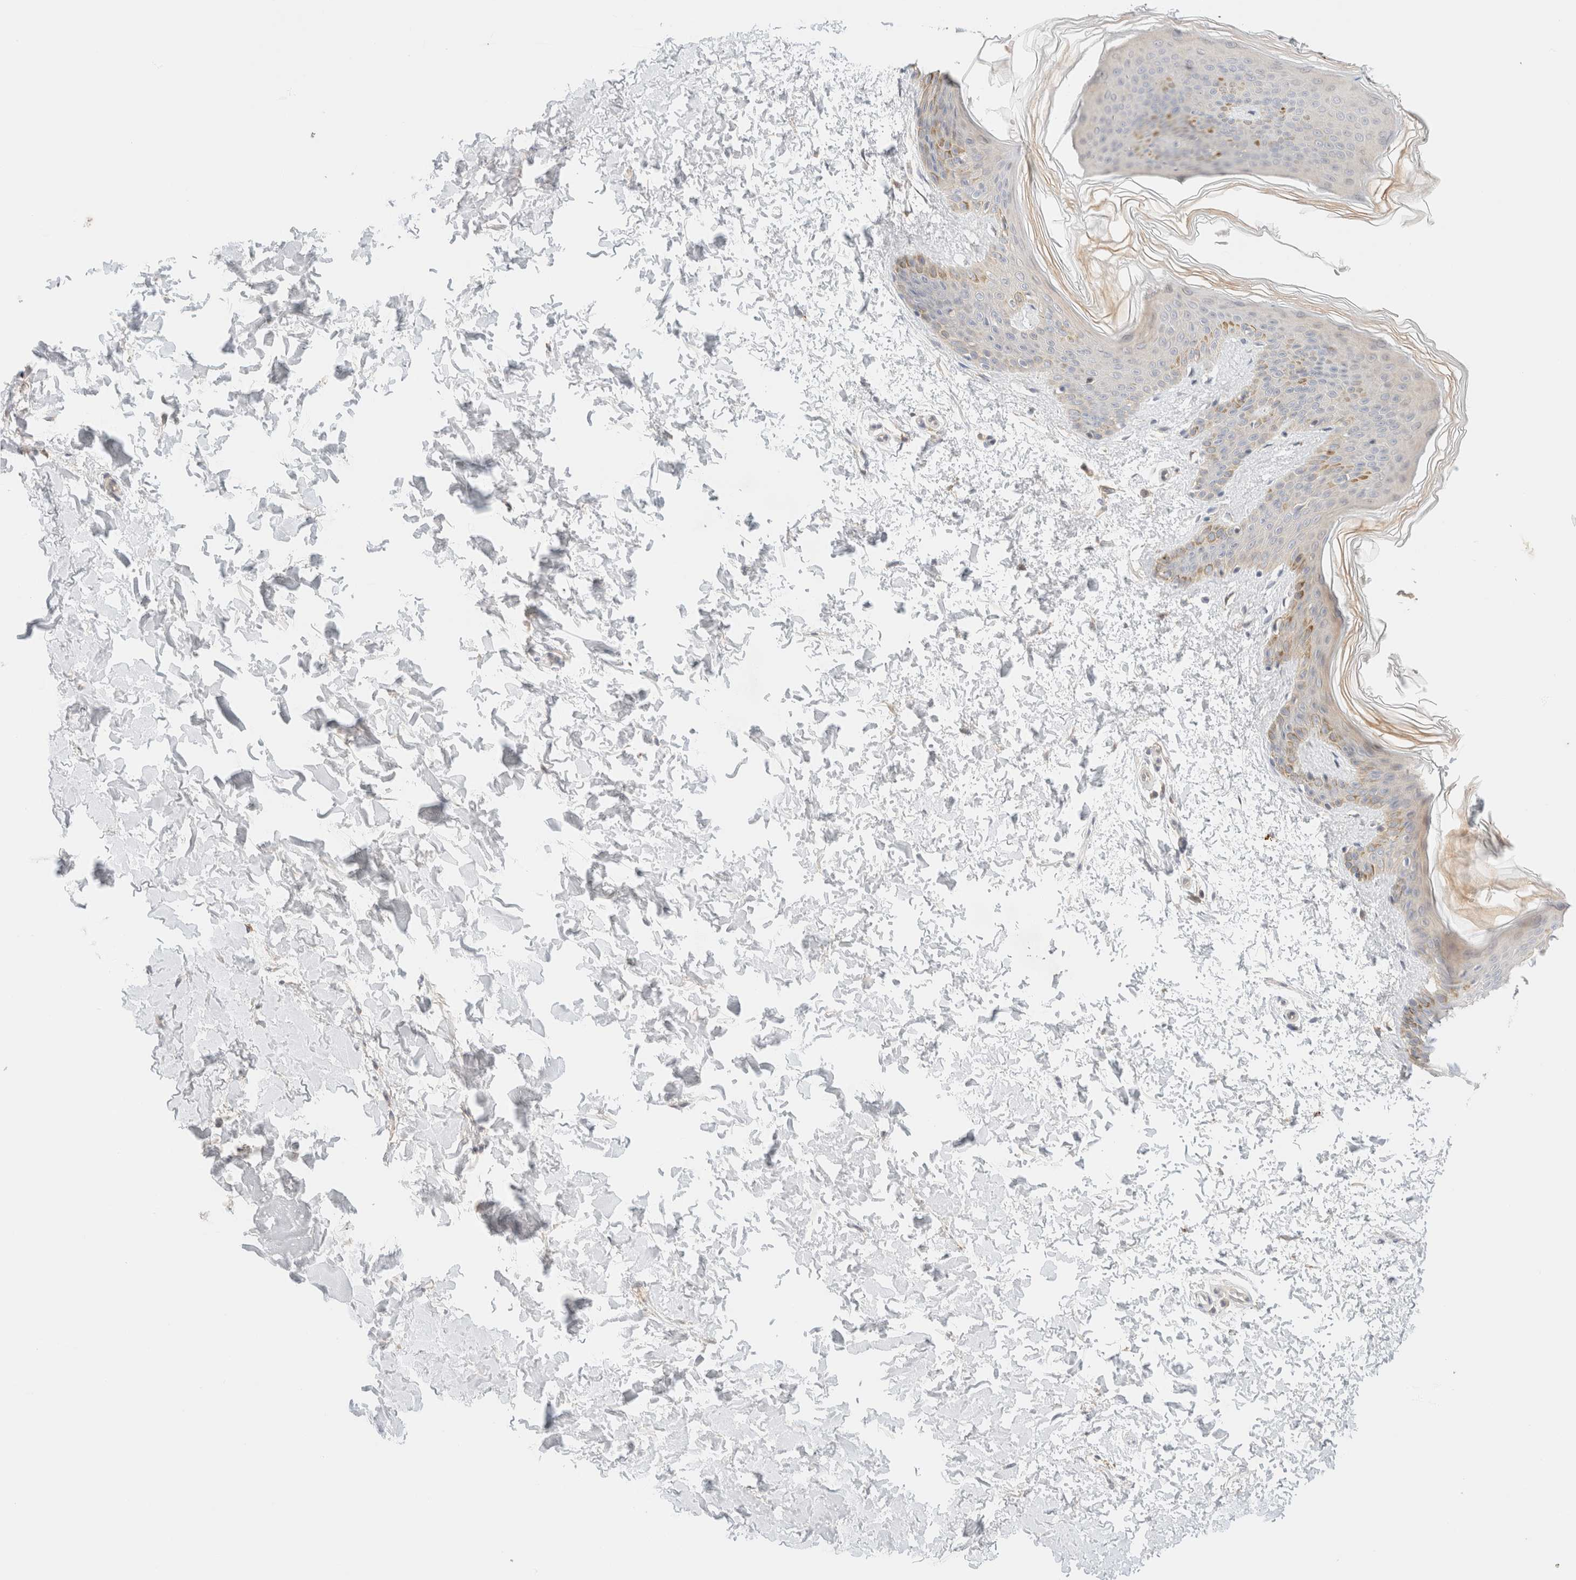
{"staining": {"intensity": "negative", "quantity": "none", "location": "none"}, "tissue": "skin", "cell_type": "Fibroblasts", "image_type": "normal", "snomed": [{"axis": "morphology", "description": "Normal tissue, NOS"}, {"axis": "morphology", "description": "Neoplasm, benign, NOS"}, {"axis": "topography", "description": "Skin"}, {"axis": "topography", "description": "Soft tissue"}], "caption": "Immunohistochemical staining of benign human skin demonstrates no significant positivity in fibroblasts. (IHC, brightfield microscopy, high magnification).", "gene": "SGSM2", "patient": {"sex": "male", "age": 26}}